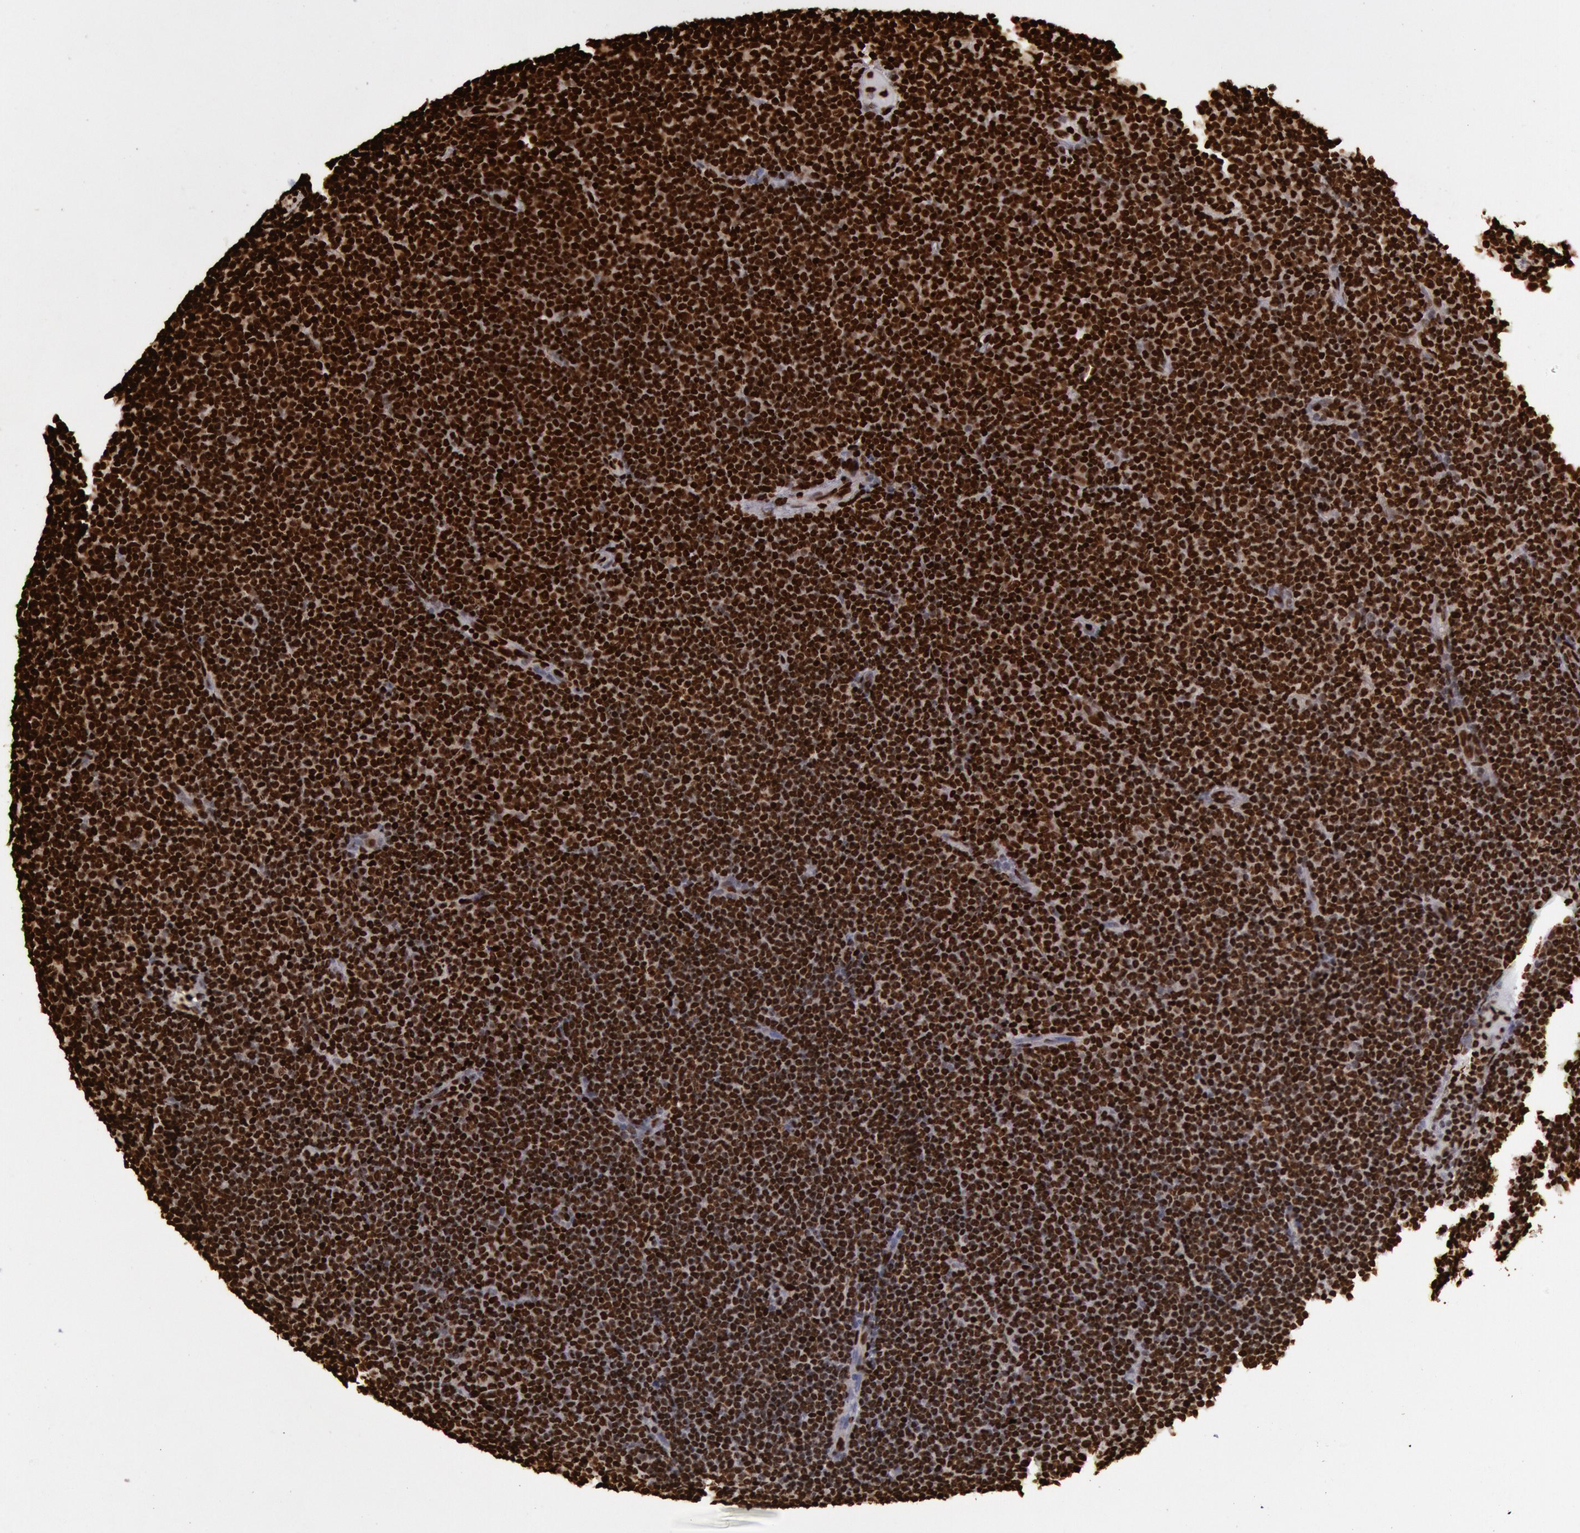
{"staining": {"intensity": "strong", "quantity": ">75%", "location": "nuclear"}, "tissue": "lymphoma", "cell_type": "Tumor cells", "image_type": "cancer", "snomed": [{"axis": "morphology", "description": "Malignant lymphoma, non-Hodgkin's type, Low grade"}, {"axis": "topography", "description": "Lymph node"}], "caption": "The micrograph reveals a brown stain indicating the presence of a protein in the nuclear of tumor cells in lymphoma.", "gene": "H3-4", "patient": {"sex": "male", "age": 57}}